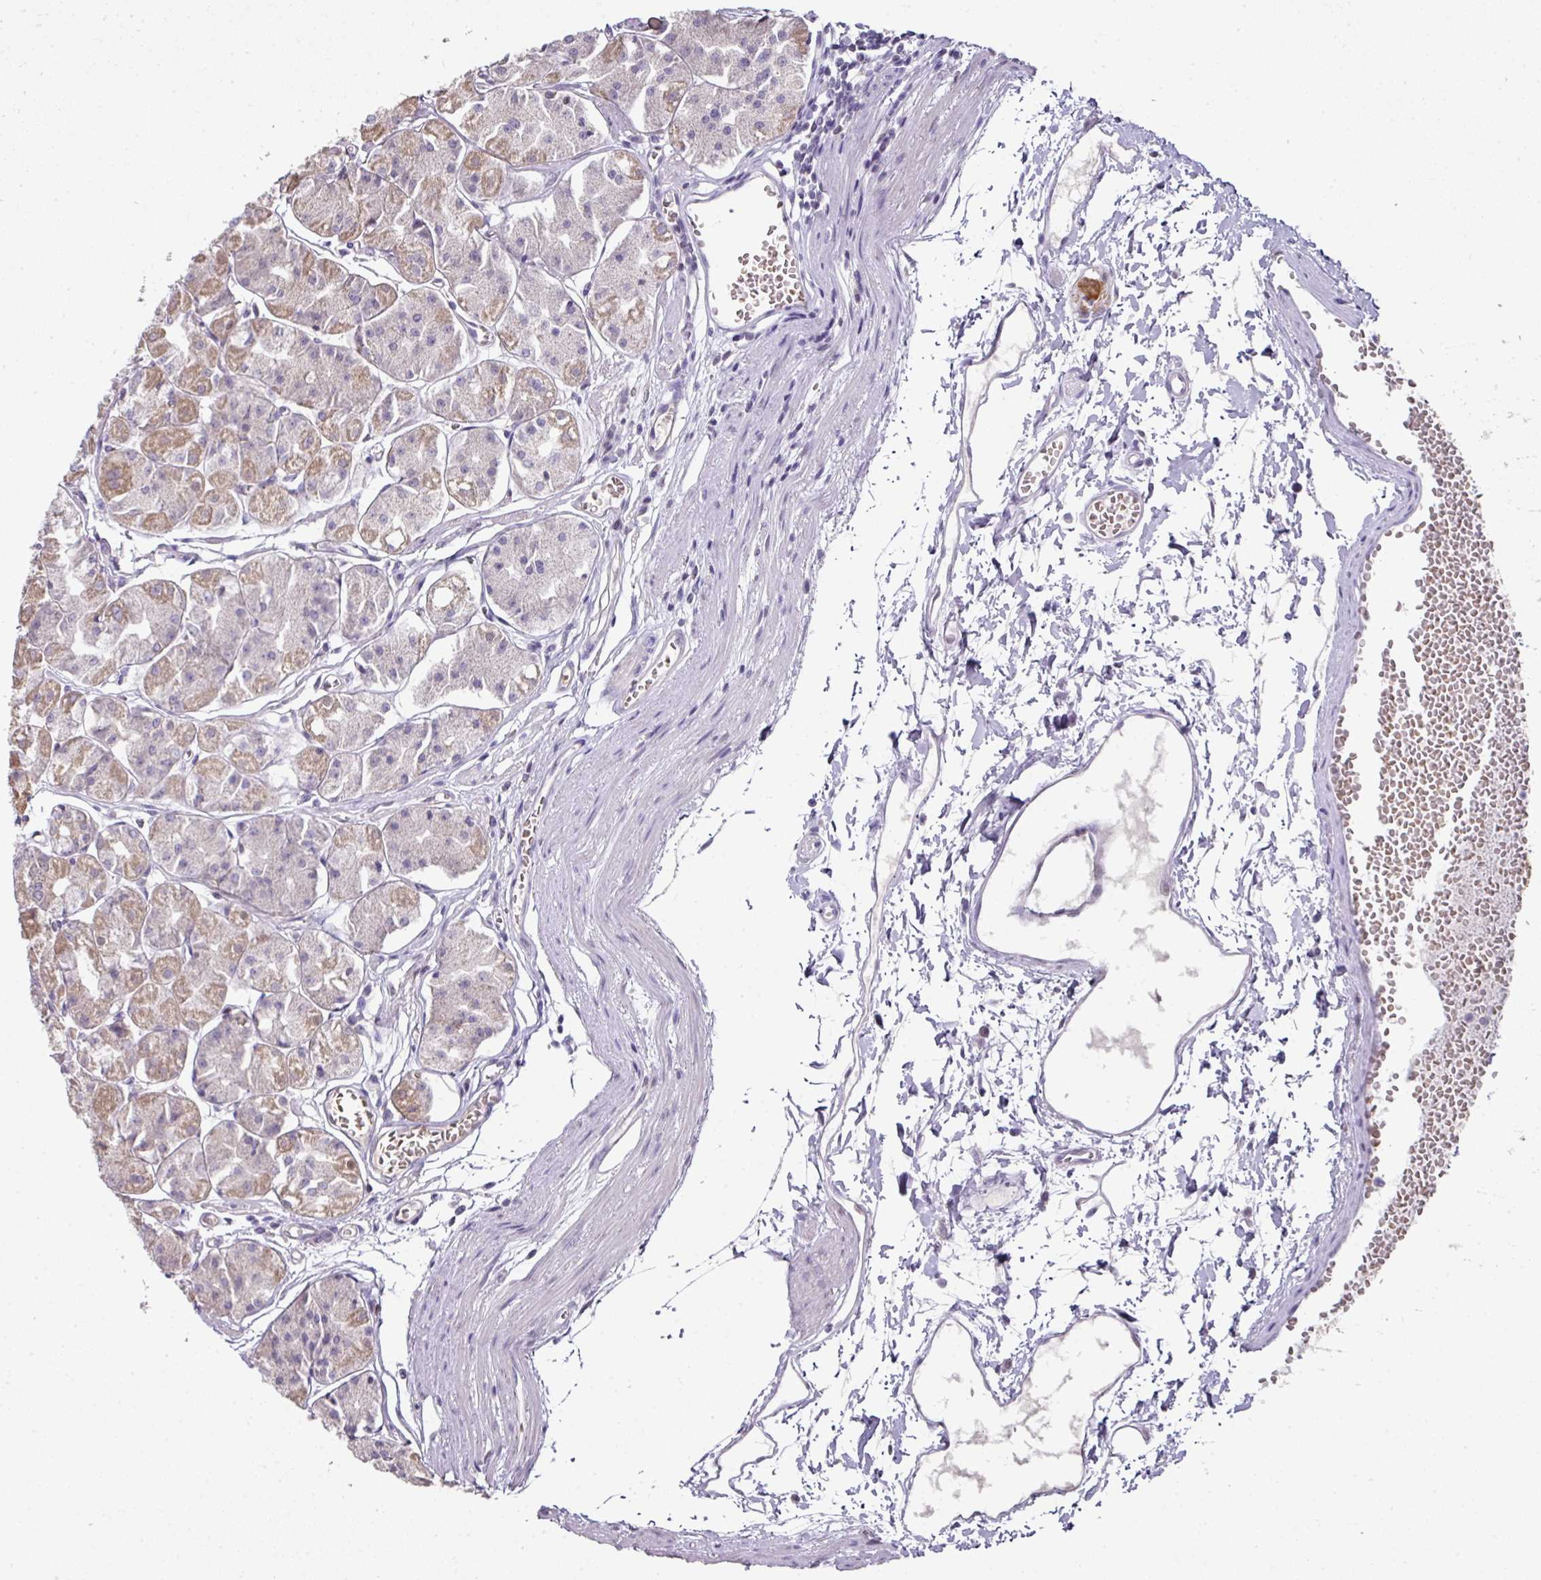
{"staining": {"intensity": "moderate", "quantity": "25%-75%", "location": "cytoplasmic/membranous"}, "tissue": "stomach", "cell_type": "Glandular cells", "image_type": "normal", "snomed": [{"axis": "morphology", "description": "Normal tissue, NOS"}, {"axis": "topography", "description": "Stomach"}], "caption": "Stomach stained with IHC exhibits moderate cytoplasmic/membranous positivity in about 25%-75% of glandular cells. The protein of interest is shown in brown color, while the nuclei are stained blue.", "gene": "ANKRD18A", "patient": {"sex": "male", "age": 55}}